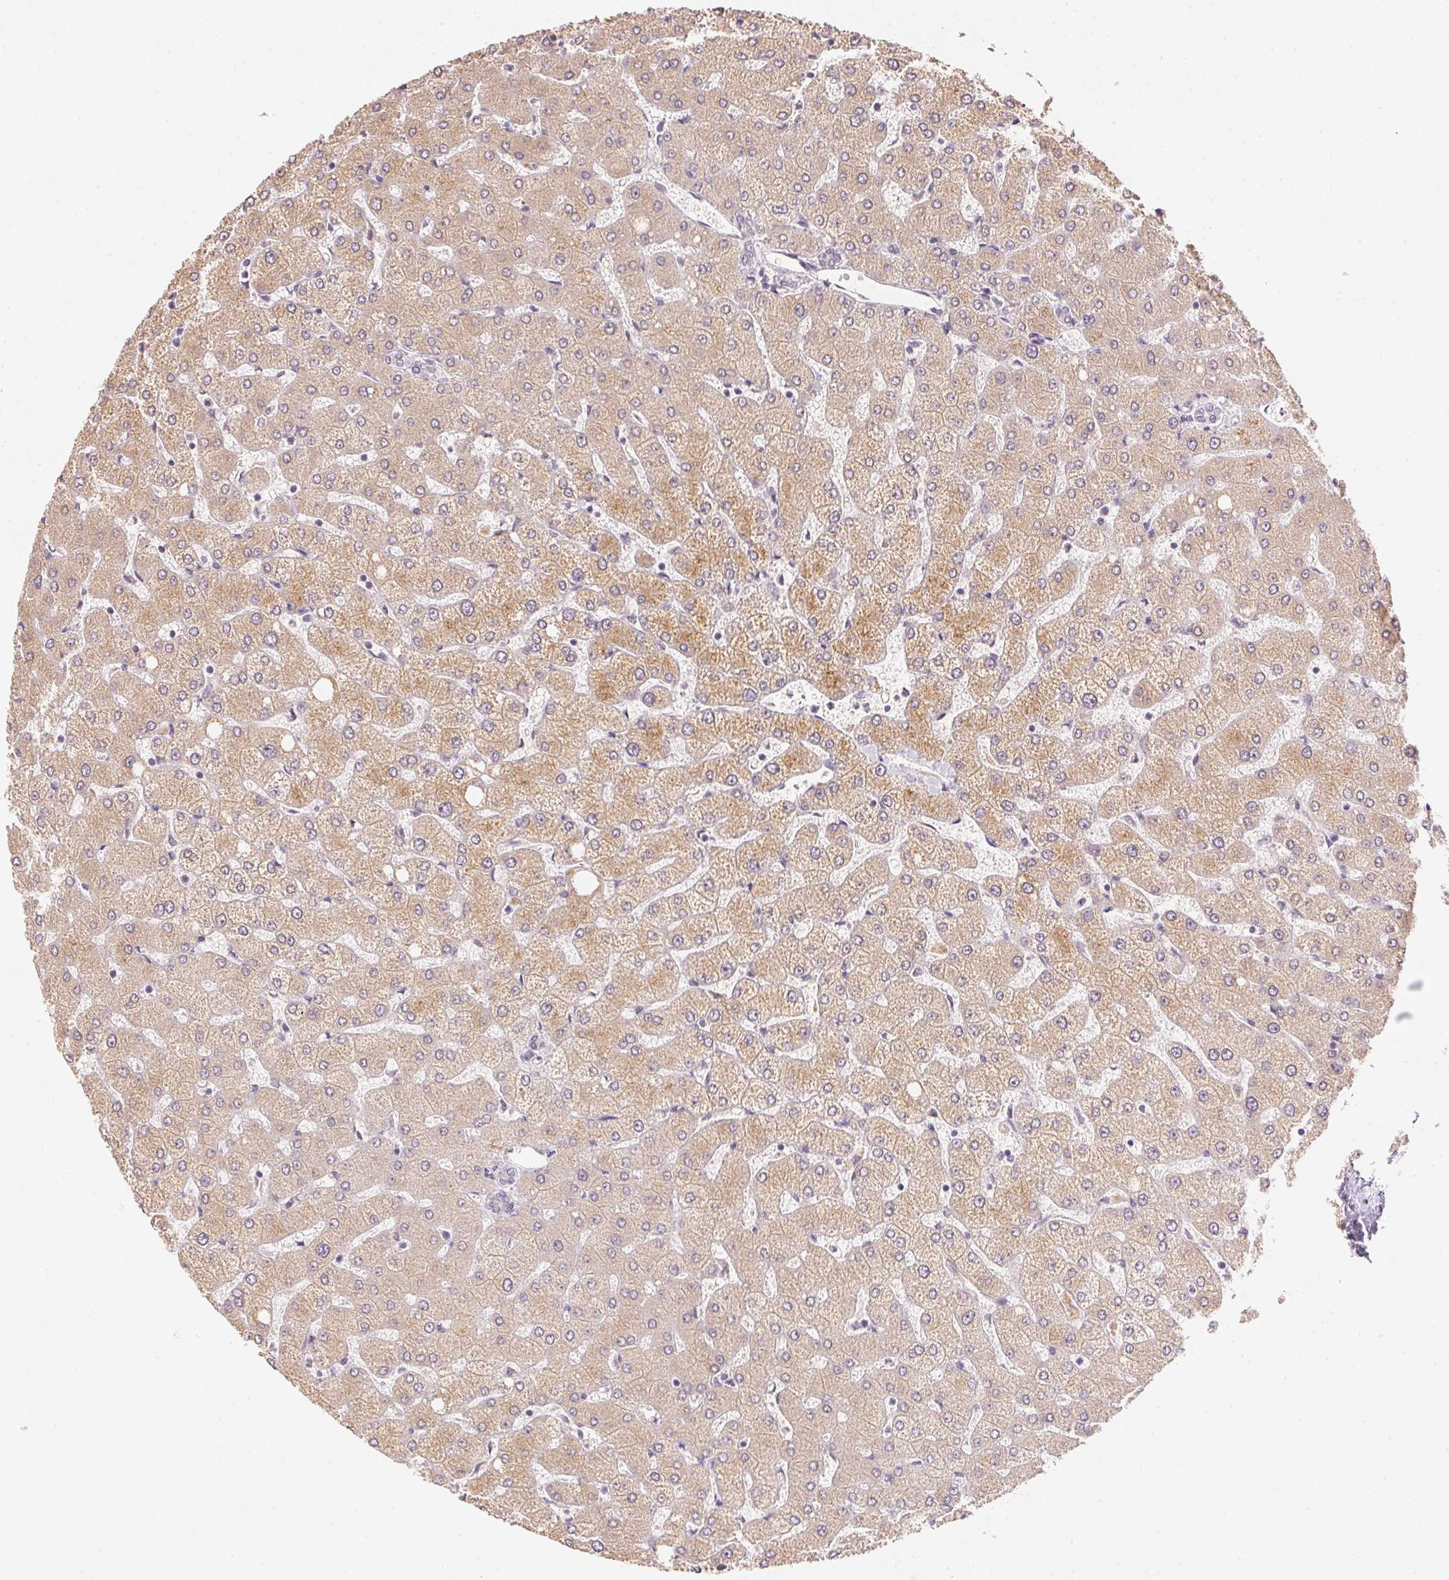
{"staining": {"intensity": "negative", "quantity": "none", "location": "none"}, "tissue": "liver", "cell_type": "Cholangiocytes", "image_type": "normal", "snomed": [{"axis": "morphology", "description": "Normal tissue, NOS"}, {"axis": "topography", "description": "Liver"}], "caption": "An image of liver stained for a protein shows no brown staining in cholangiocytes. The staining is performed using DAB (3,3'-diaminobenzidine) brown chromogen with nuclei counter-stained in using hematoxylin.", "gene": "DHCR24", "patient": {"sex": "female", "age": 54}}